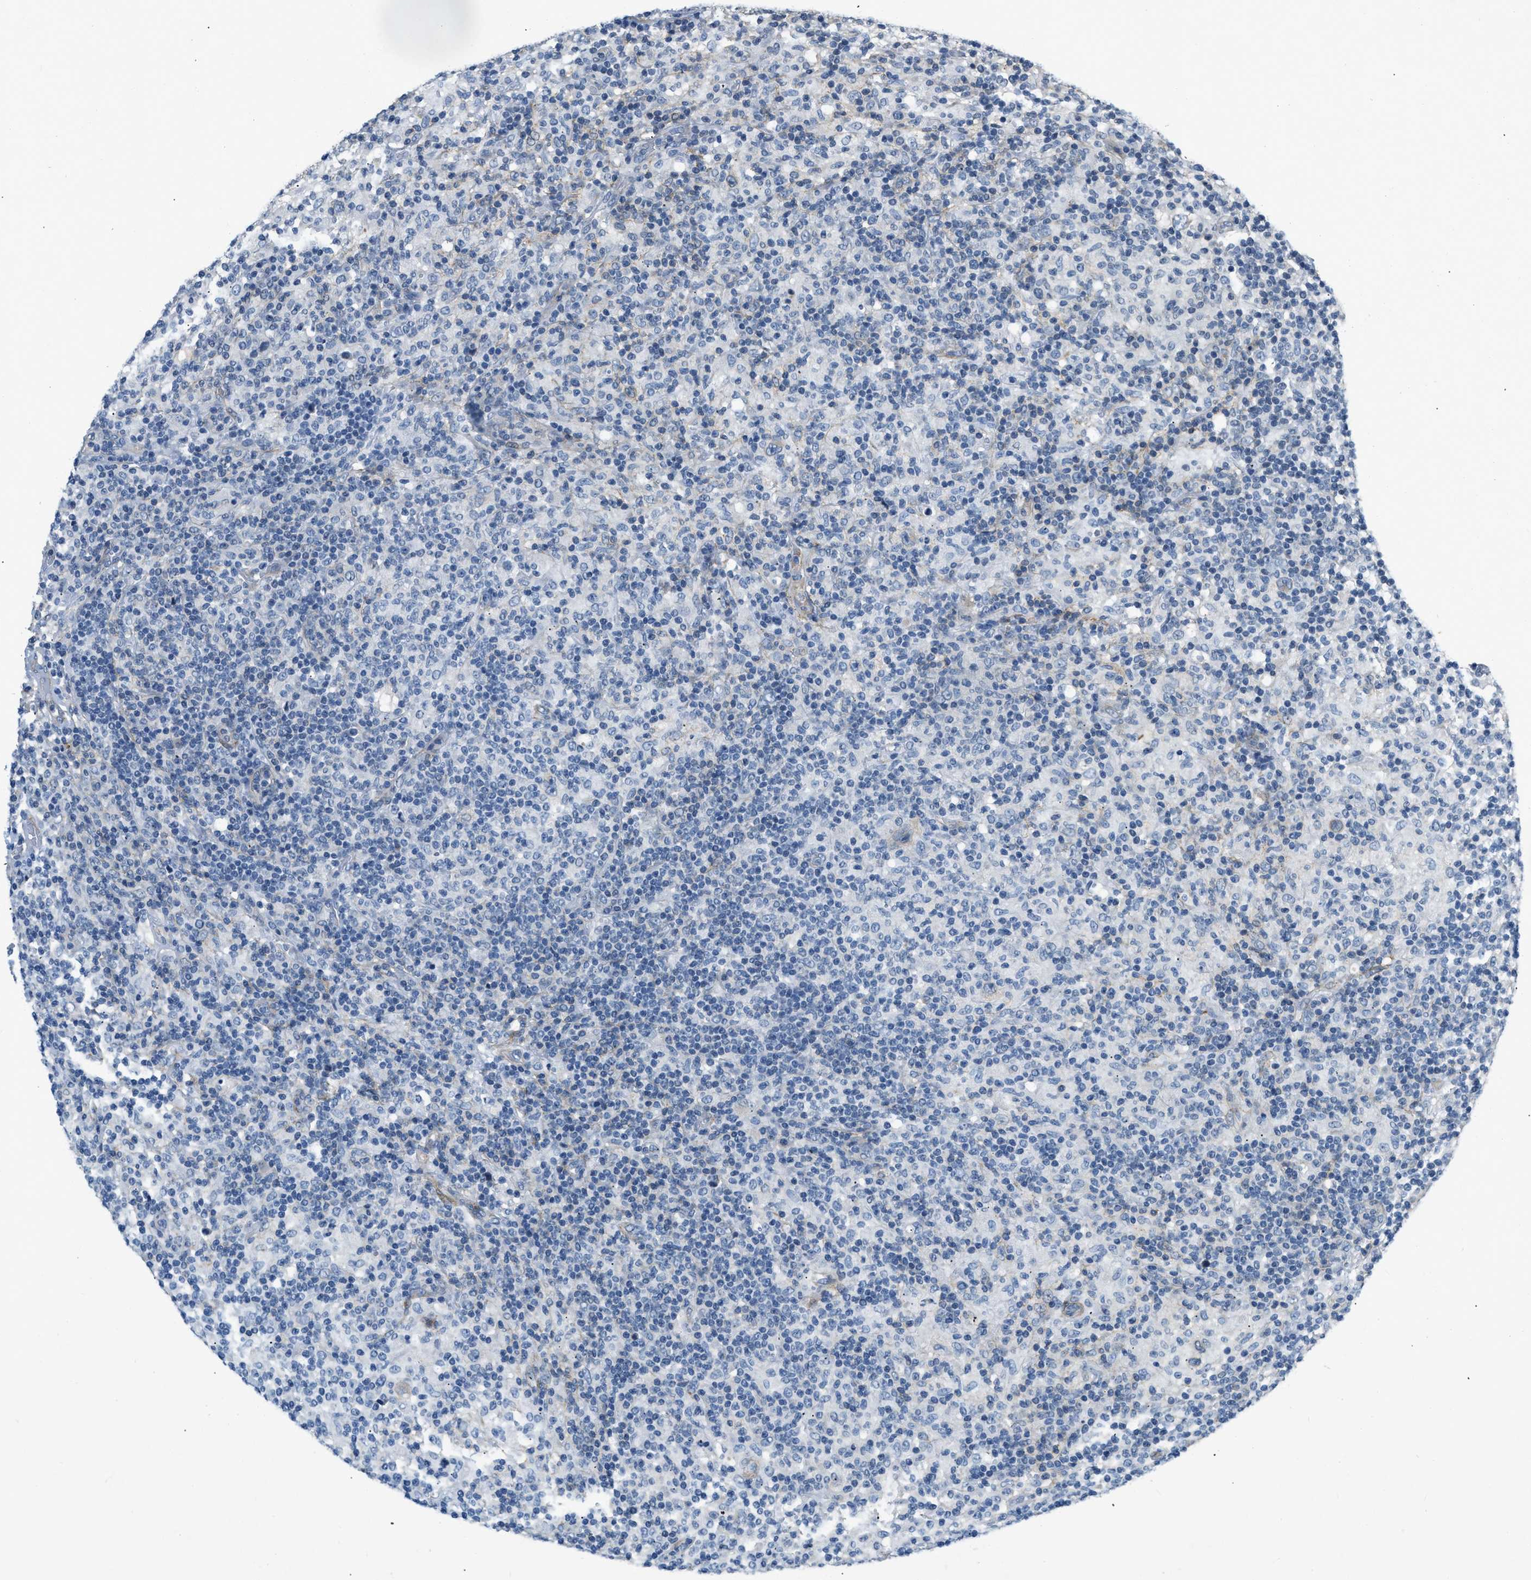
{"staining": {"intensity": "negative", "quantity": "none", "location": "none"}, "tissue": "lymphoma", "cell_type": "Tumor cells", "image_type": "cancer", "snomed": [{"axis": "morphology", "description": "Hodgkin's disease, NOS"}, {"axis": "topography", "description": "Lymph node"}], "caption": "Tumor cells are negative for brown protein staining in lymphoma.", "gene": "PDGFRA", "patient": {"sex": "male", "age": 70}}